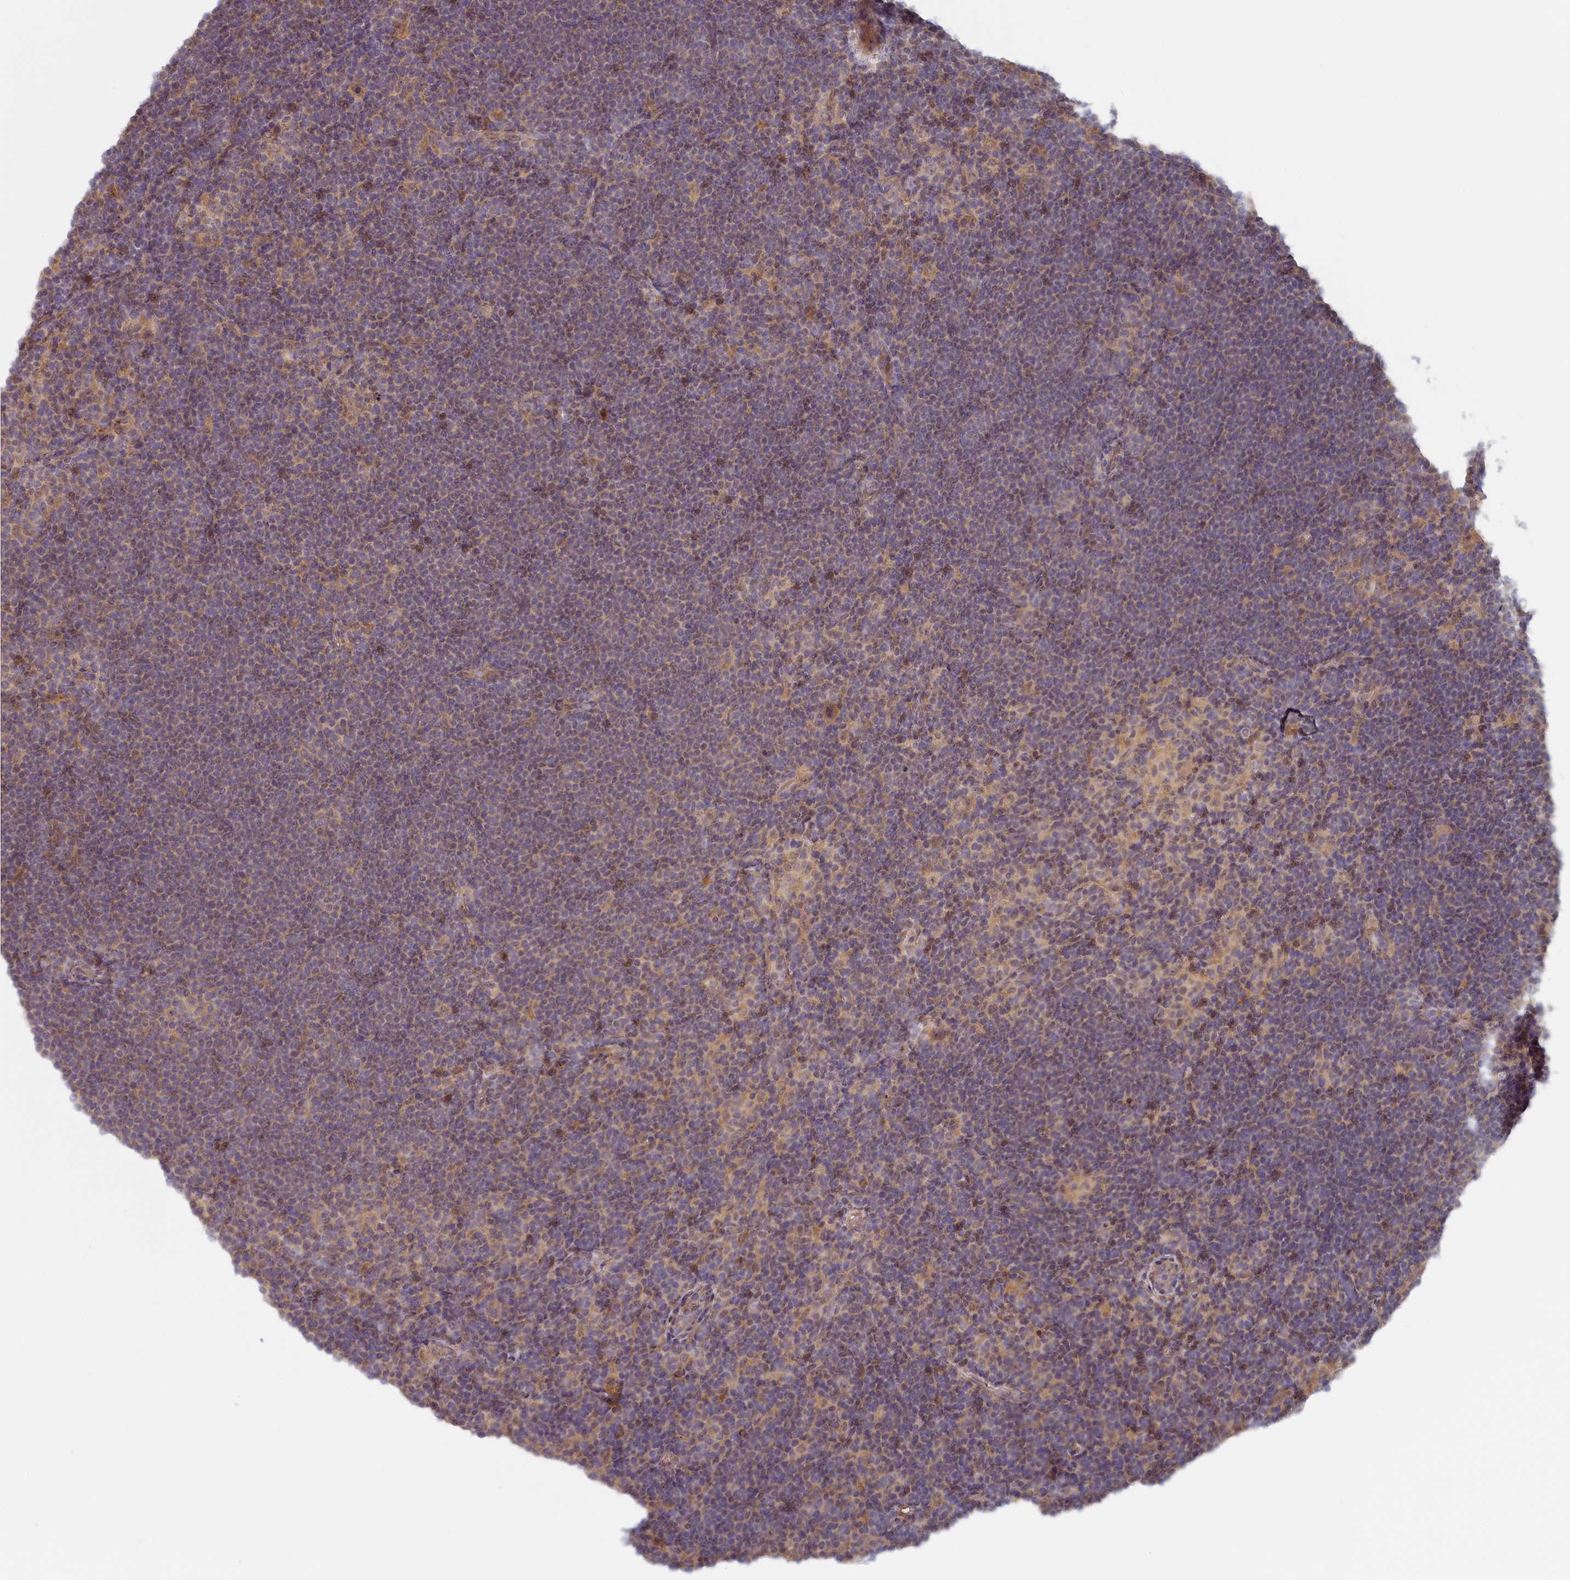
{"staining": {"intensity": "negative", "quantity": "none", "location": "none"}, "tissue": "lymphoma", "cell_type": "Tumor cells", "image_type": "cancer", "snomed": [{"axis": "morphology", "description": "Hodgkin's disease, NOS"}, {"axis": "topography", "description": "Lymph node"}], "caption": "Immunohistochemistry micrograph of human lymphoma stained for a protein (brown), which demonstrates no expression in tumor cells.", "gene": "INTS4", "patient": {"sex": "female", "age": 57}}